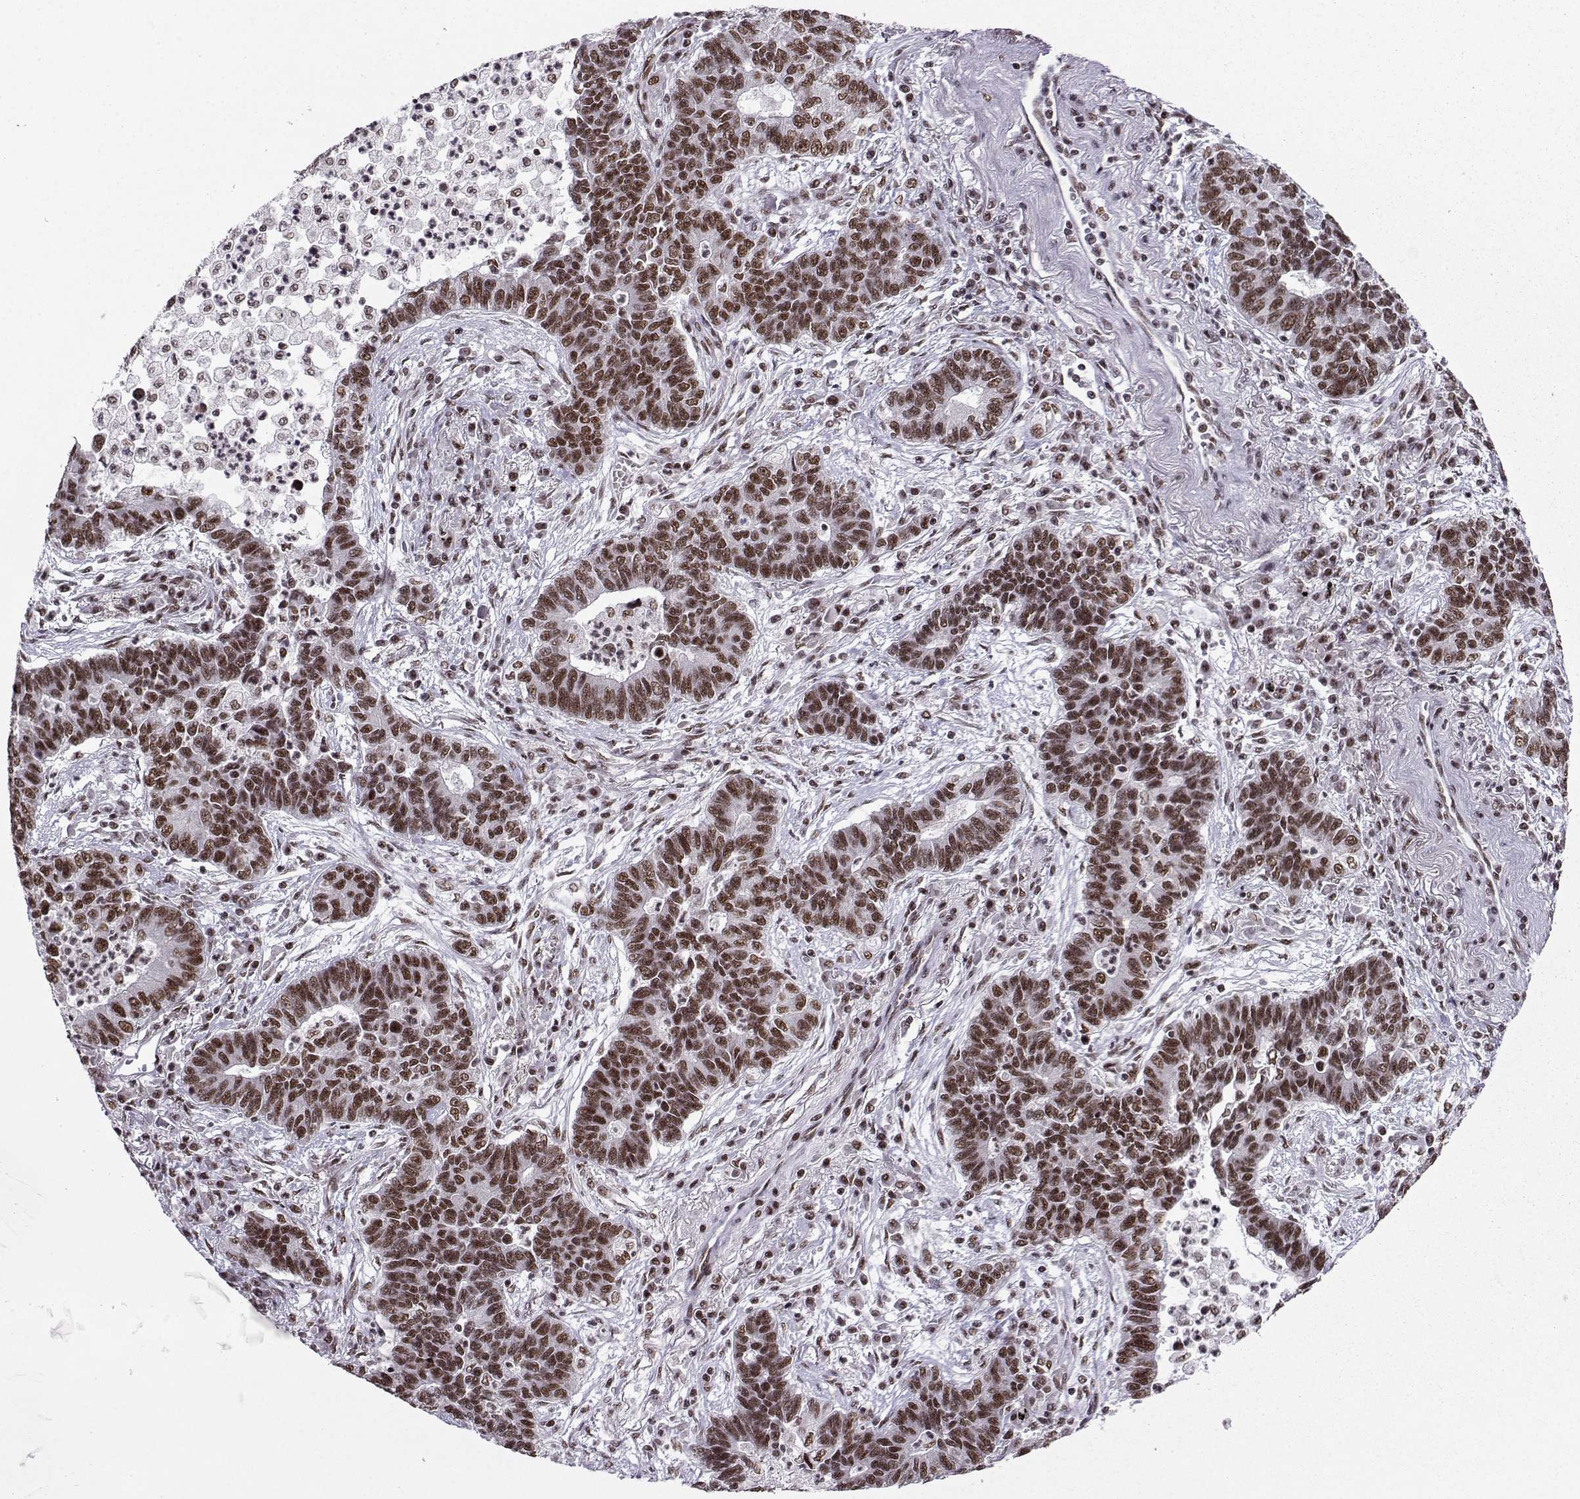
{"staining": {"intensity": "moderate", "quantity": "25%-75%", "location": "nuclear"}, "tissue": "lung cancer", "cell_type": "Tumor cells", "image_type": "cancer", "snomed": [{"axis": "morphology", "description": "Adenocarcinoma, NOS"}, {"axis": "topography", "description": "Lung"}], "caption": "A high-resolution image shows IHC staining of lung adenocarcinoma, which reveals moderate nuclear staining in approximately 25%-75% of tumor cells.", "gene": "SNRPB2", "patient": {"sex": "female", "age": 57}}